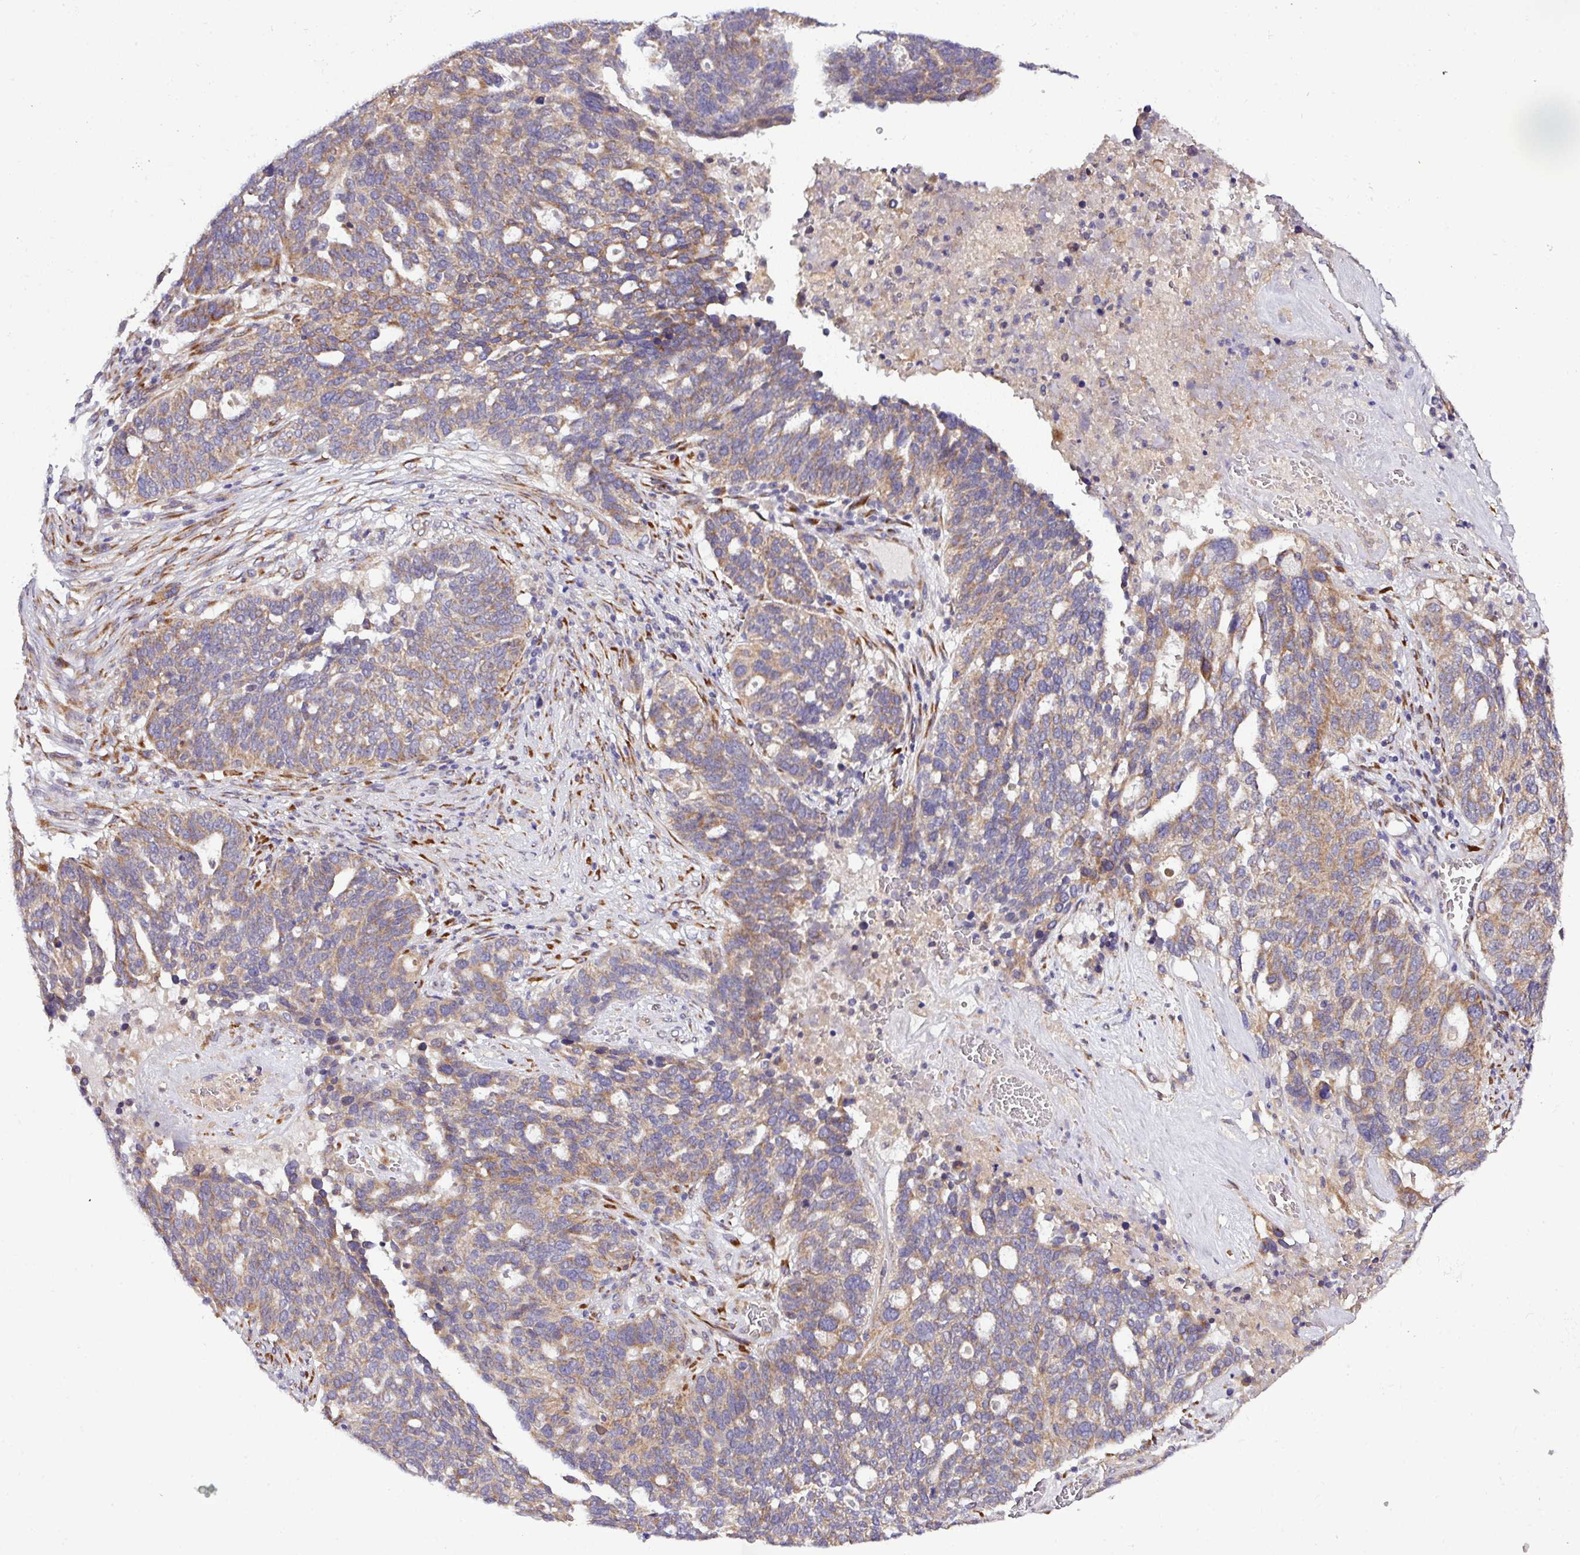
{"staining": {"intensity": "moderate", "quantity": ">75%", "location": "cytoplasmic/membranous"}, "tissue": "ovarian cancer", "cell_type": "Tumor cells", "image_type": "cancer", "snomed": [{"axis": "morphology", "description": "Cystadenocarcinoma, serous, NOS"}, {"axis": "topography", "description": "Ovary"}], "caption": "This image displays ovarian serous cystadenocarcinoma stained with immunohistochemistry to label a protein in brown. The cytoplasmic/membranous of tumor cells show moderate positivity for the protein. Nuclei are counter-stained blue.", "gene": "TM2D2", "patient": {"sex": "female", "age": 59}}